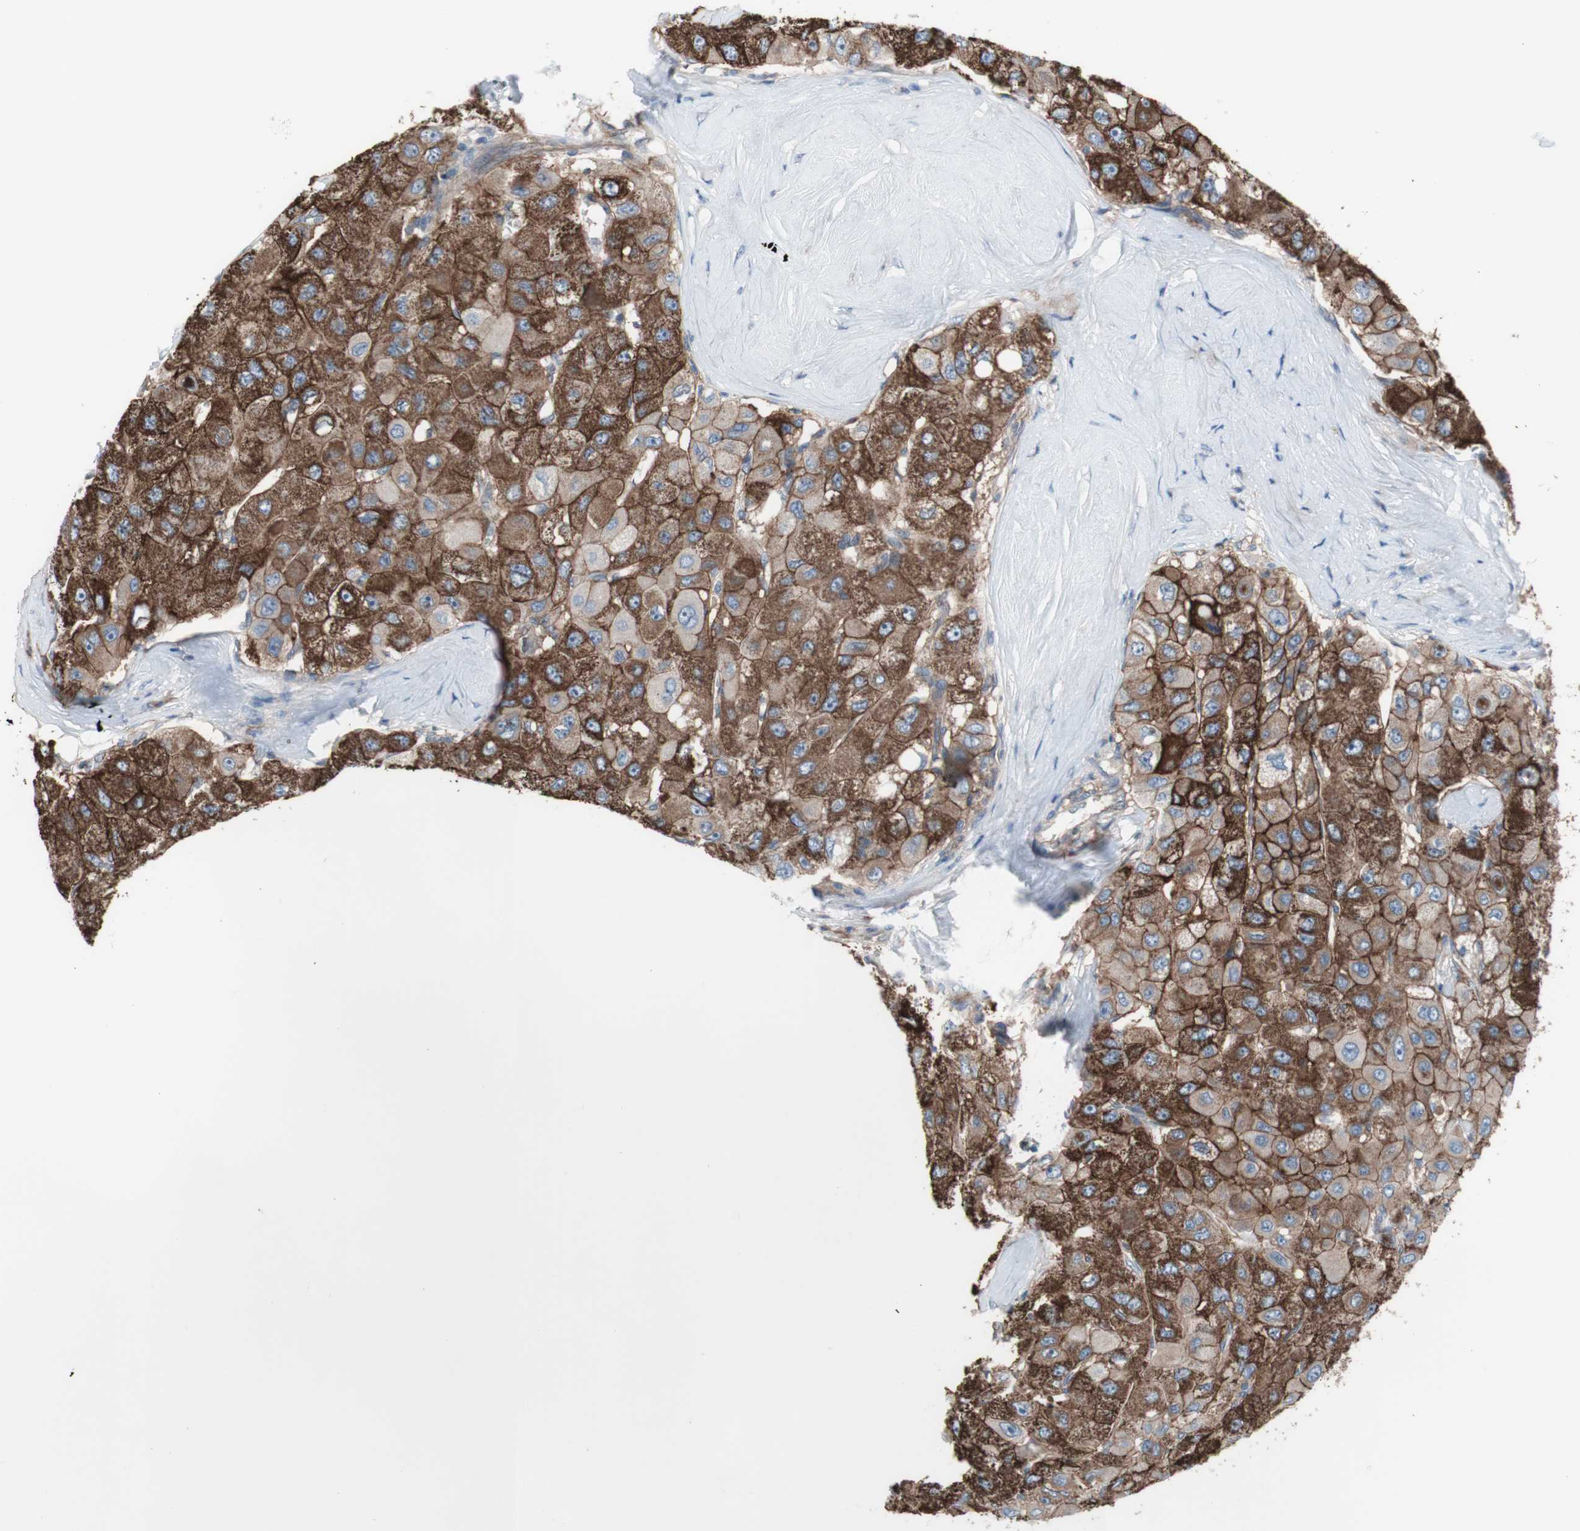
{"staining": {"intensity": "strong", "quantity": ">75%", "location": "cytoplasmic/membranous"}, "tissue": "liver cancer", "cell_type": "Tumor cells", "image_type": "cancer", "snomed": [{"axis": "morphology", "description": "Carcinoma, Hepatocellular, NOS"}, {"axis": "topography", "description": "Liver"}], "caption": "Immunohistochemistry histopathology image of human hepatocellular carcinoma (liver) stained for a protein (brown), which reveals high levels of strong cytoplasmic/membranous expression in approximately >75% of tumor cells.", "gene": "CD46", "patient": {"sex": "male", "age": 80}}